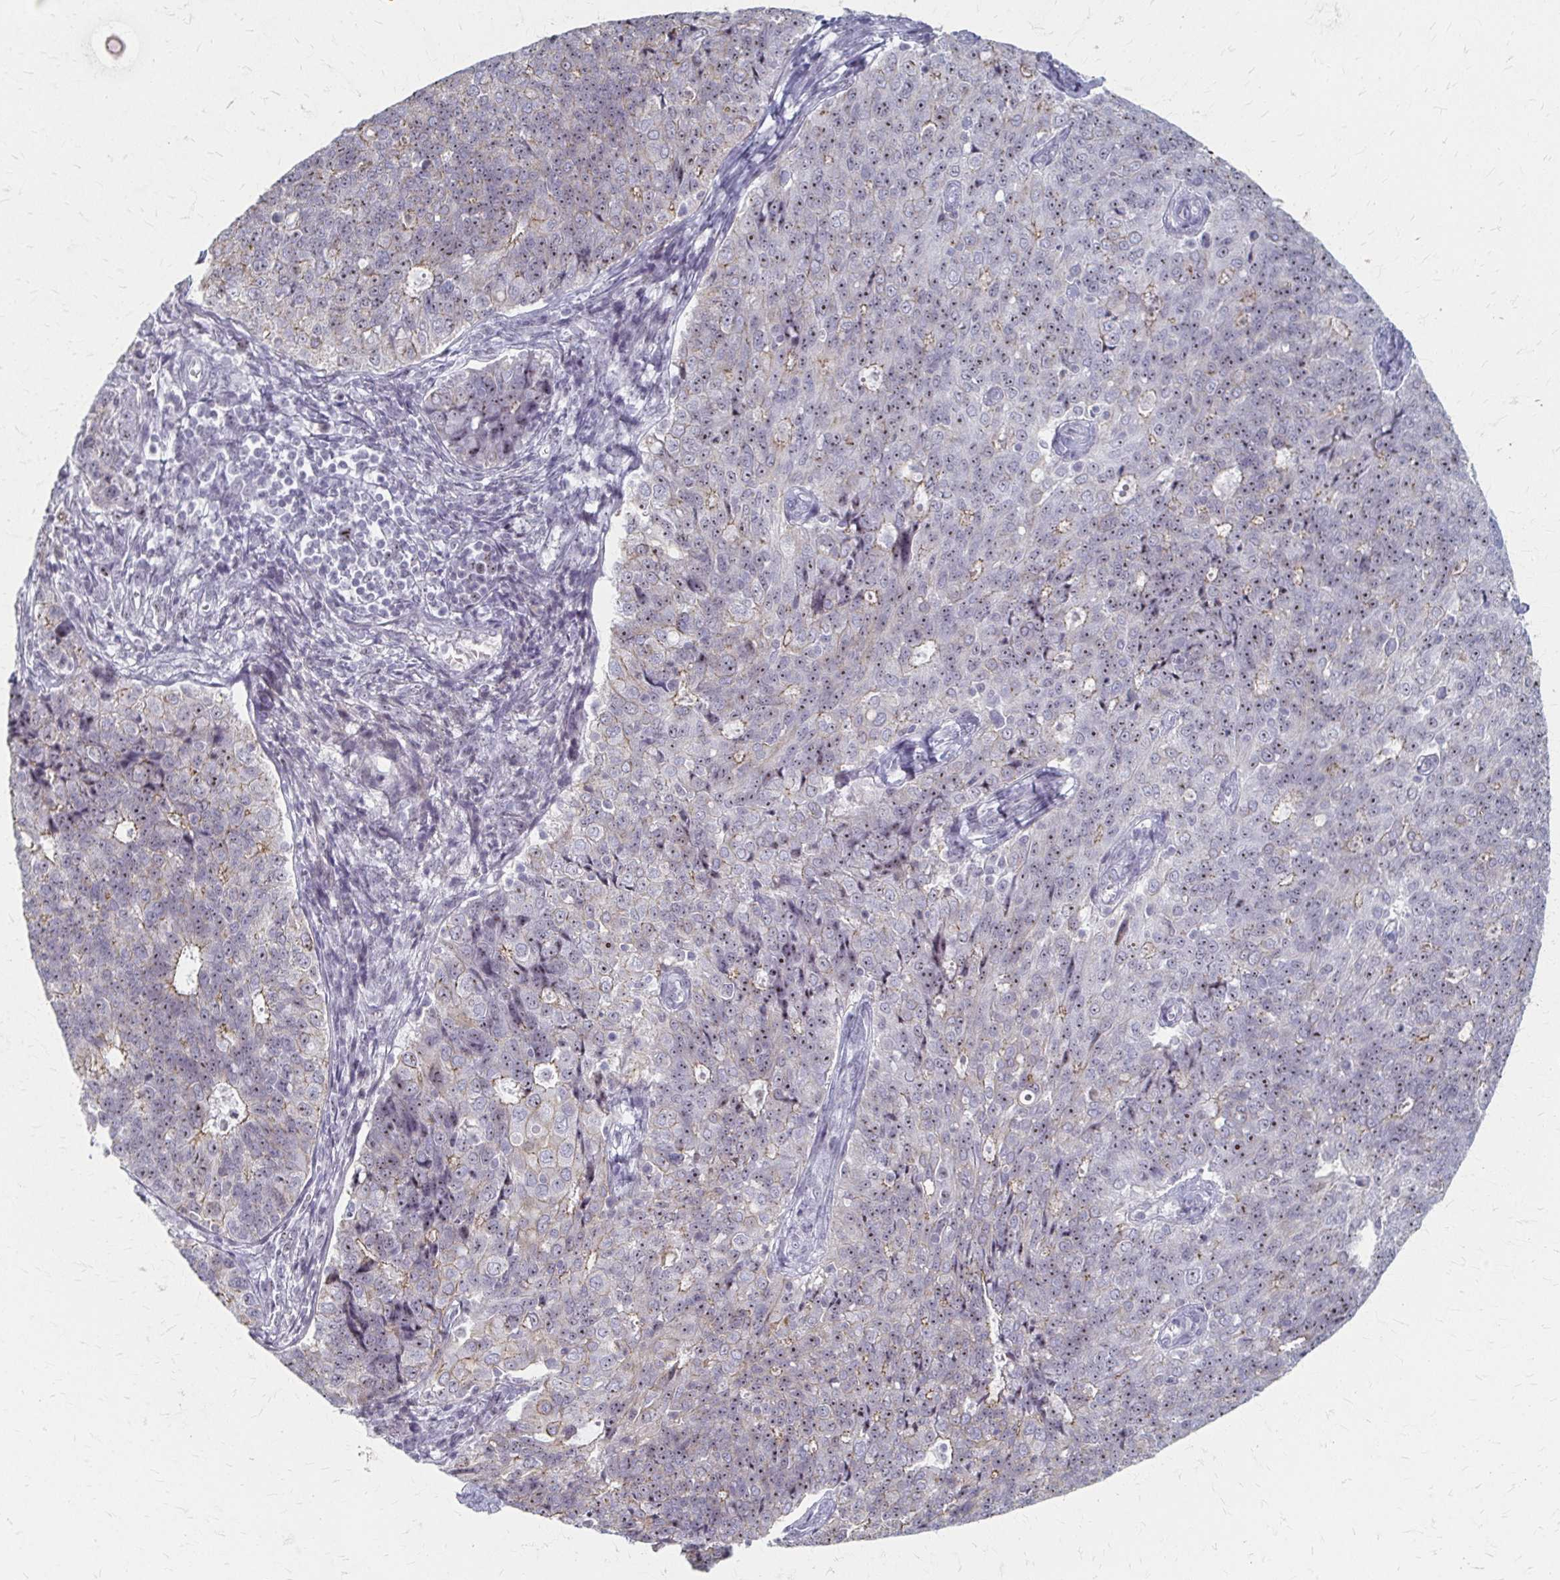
{"staining": {"intensity": "weak", "quantity": "<25%", "location": "cytoplasmic/membranous,nuclear"}, "tissue": "endometrial cancer", "cell_type": "Tumor cells", "image_type": "cancer", "snomed": [{"axis": "morphology", "description": "Adenocarcinoma, NOS"}, {"axis": "topography", "description": "Endometrium"}], "caption": "Adenocarcinoma (endometrial) was stained to show a protein in brown. There is no significant expression in tumor cells. (DAB (3,3'-diaminobenzidine) IHC visualized using brightfield microscopy, high magnification).", "gene": "PES1", "patient": {"sex": "female", "age": 43}}